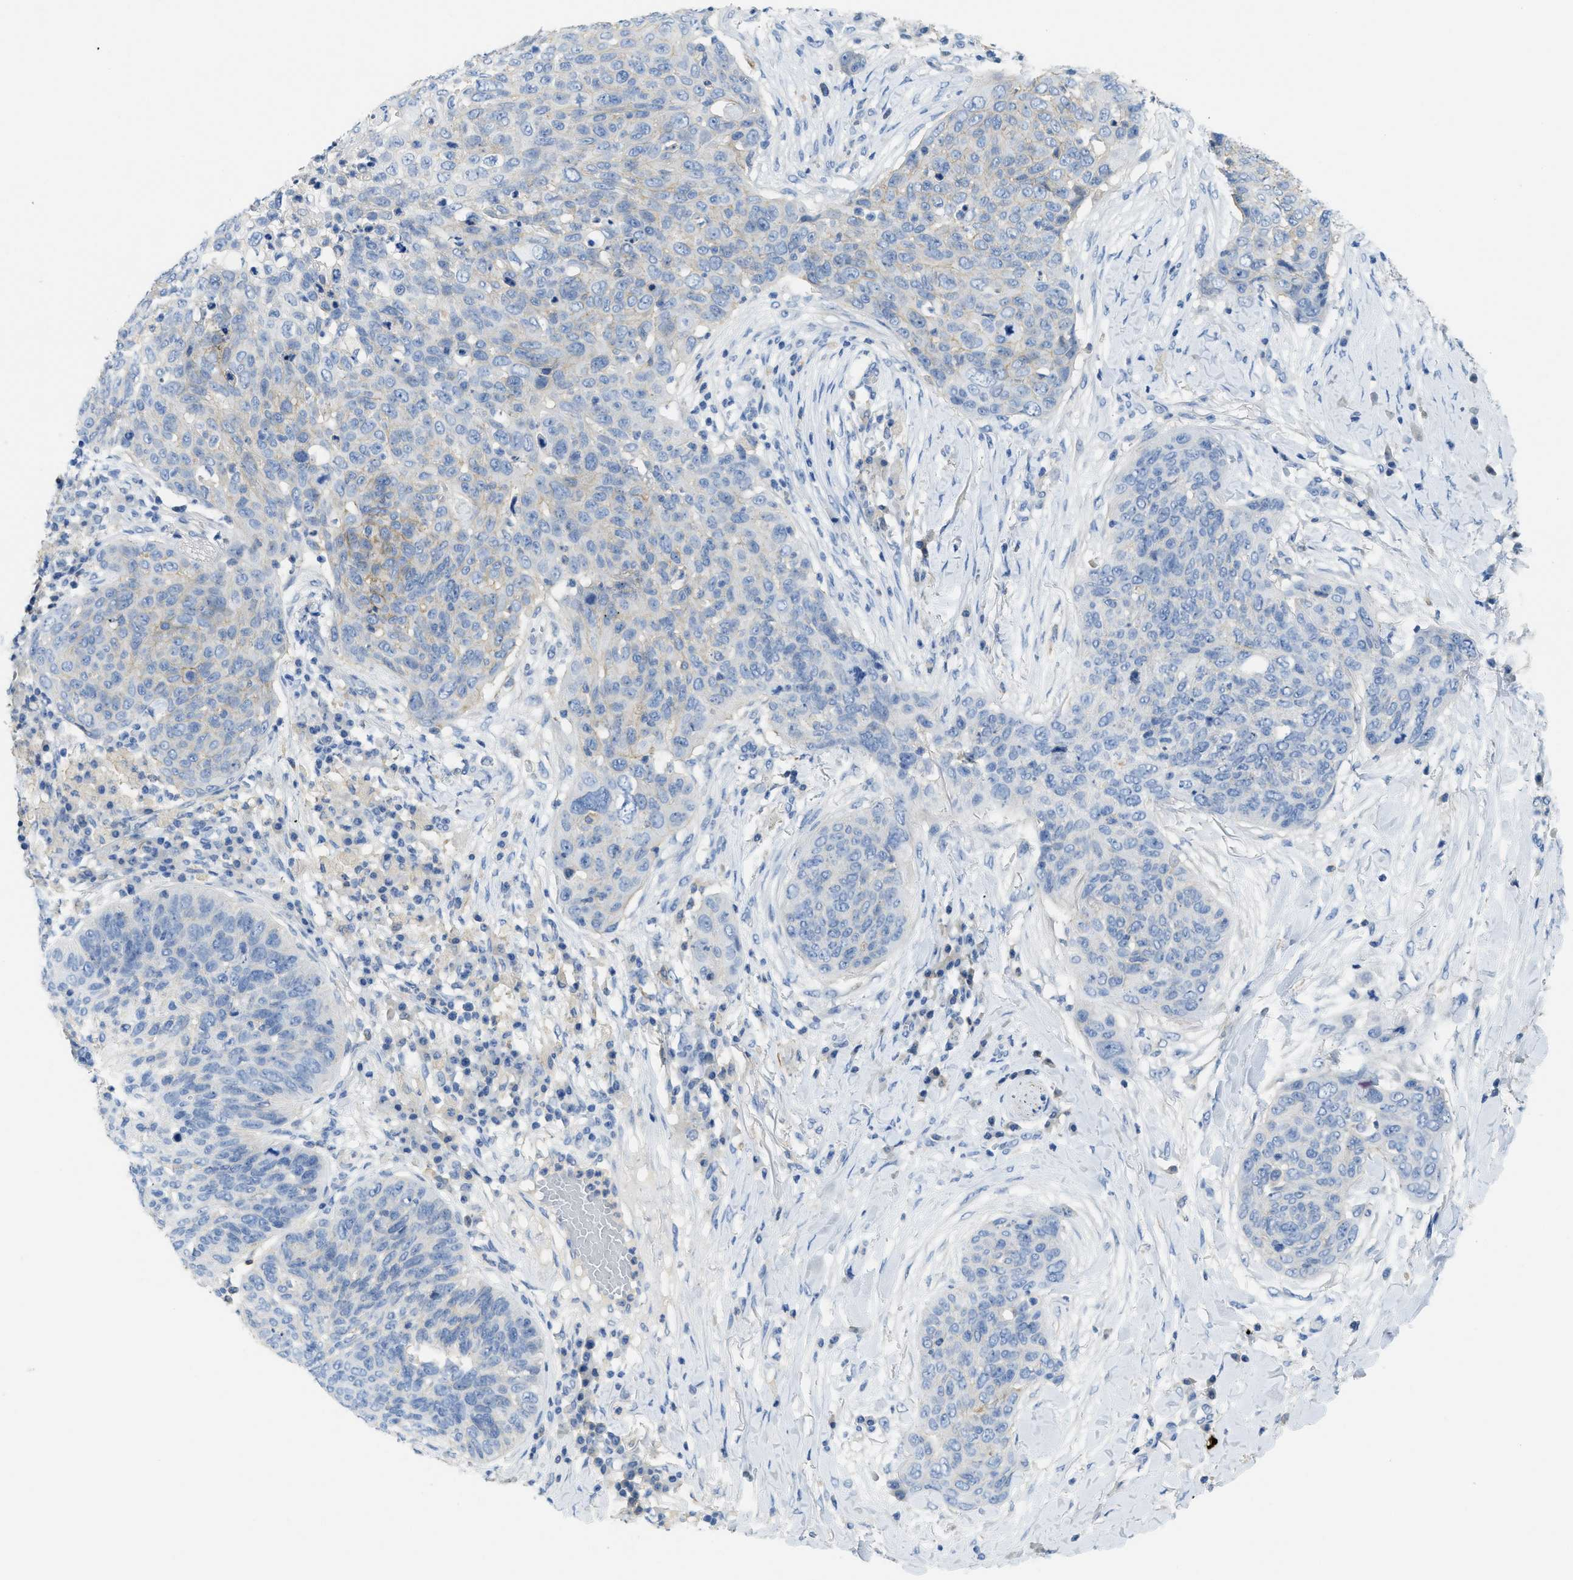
{"staining": {"intensity": "moderate", "quantity": "25%-75%", "location": "cytoplasmic/membranous"}, "tissue": "skin cancer", "cell_type": "Tumor cells", "image_type": "cancer", "snomed": [{"axis": "morphology", "description": "Squamous cell carcinoma in situ, NOS"}, {"axis": "morphology", "description": "Squamous cell carcinoma, NOS"}, {"axis": "topography", "description": "Skin"}], "caption": "Tumor cells show medium levels of moderate cytoplasmic/membranous expression in approximately 25%-75% of cells in human skin cancer (squamous cell carcinoma in situ). The protein is stained brown, and the nuclei are stained in blue (DAB IHC with brightfield microscopy, high magnification).", "gene": "CNNM4", "patient": {"sex": "male", "age": 93}}